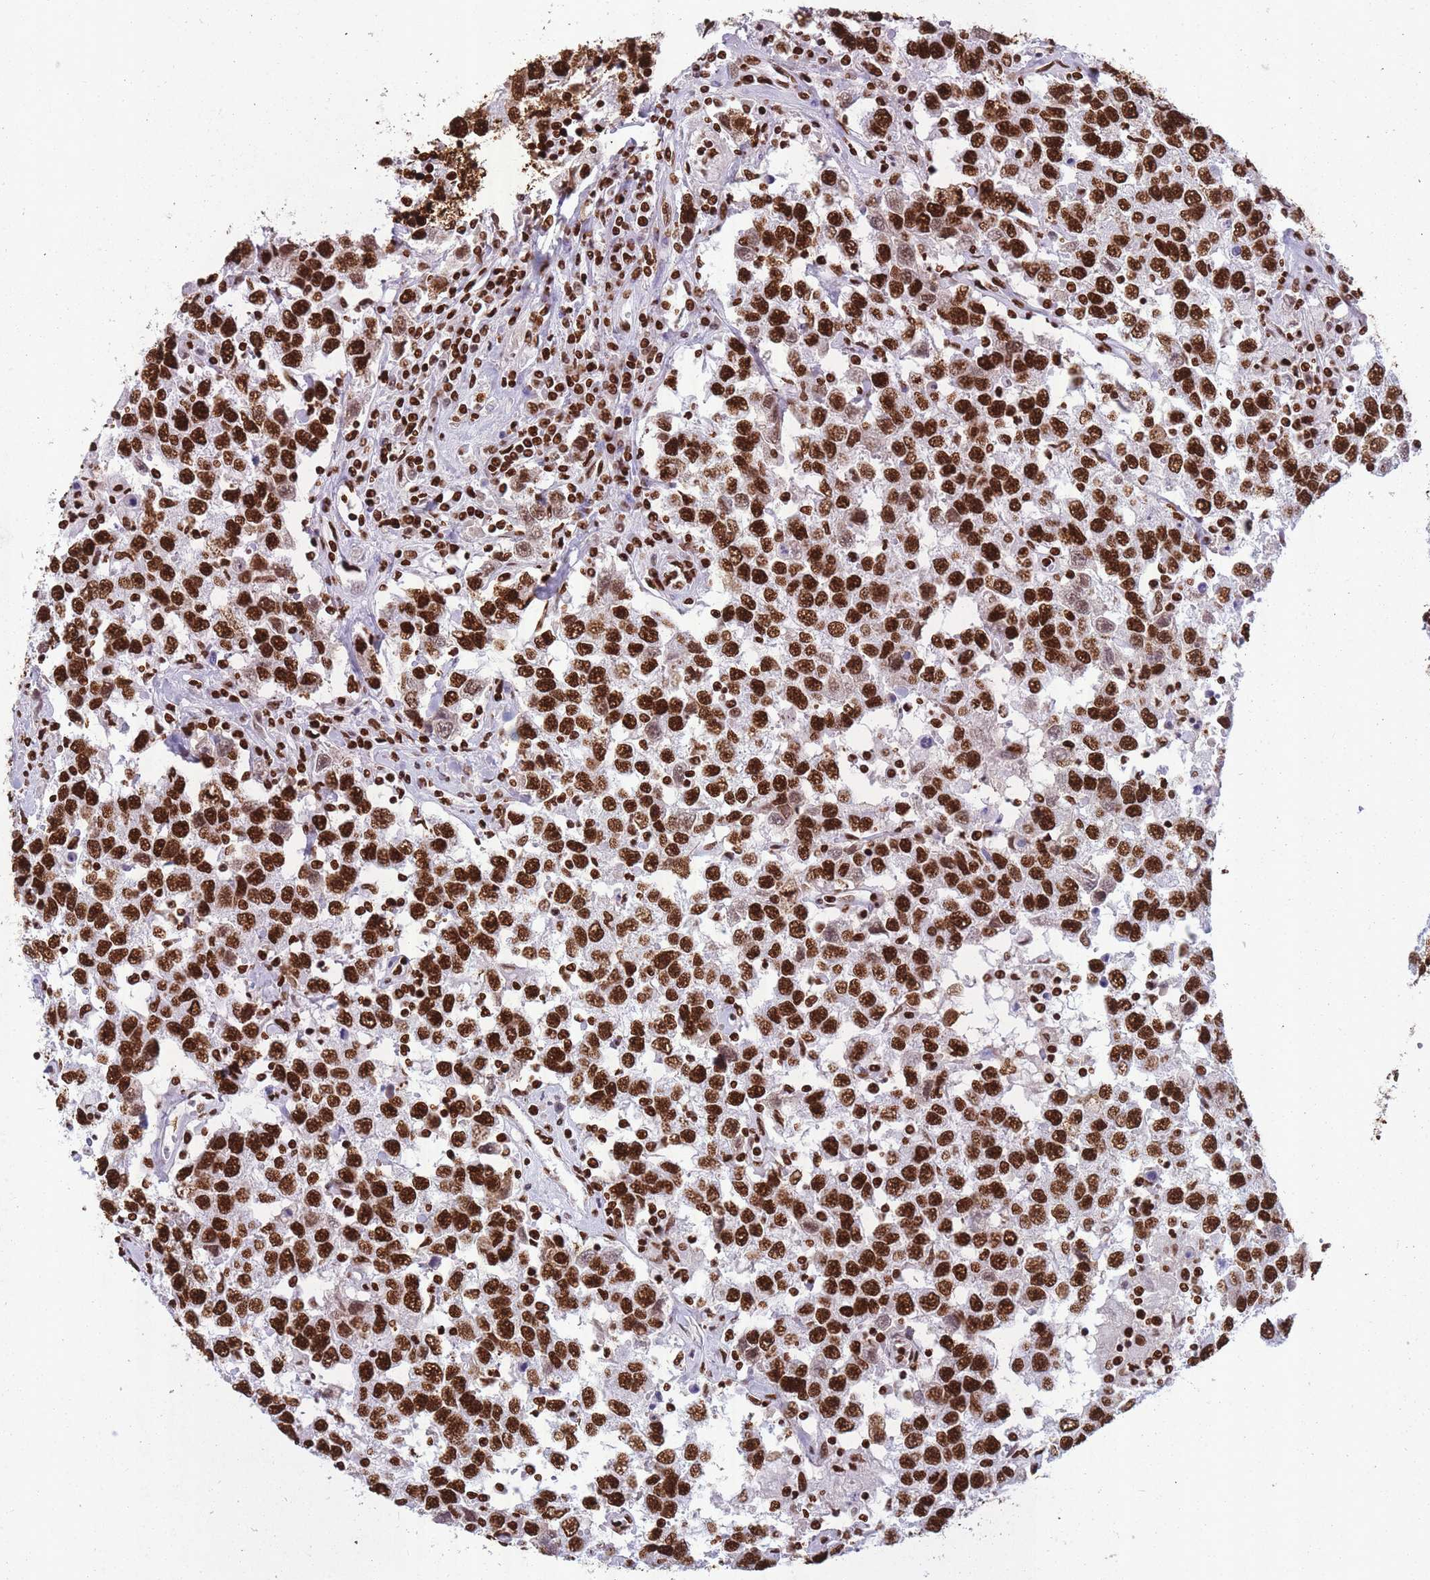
{"staining": {"intensity": "strong", "quantity": ">75%", "location": "nuclear"}, "tissue": "testis cancer", "cell_type": "Tumor cells", "image_type": "cancer", "snomed": [{"axis": "morphology", "description": "Seminoma, NOS"}, {"axis": "topography", "description": "Testis"}], "caption": "This image reveals seminoma (testis) stained with IHC to label a protein in brown. The nuclear of tumor cells show strong positivity for the protein. Nuclei are counter-stained blue.", "gene": "HNRNPUL1", "patient": {"sex": "male", "age": 41}}